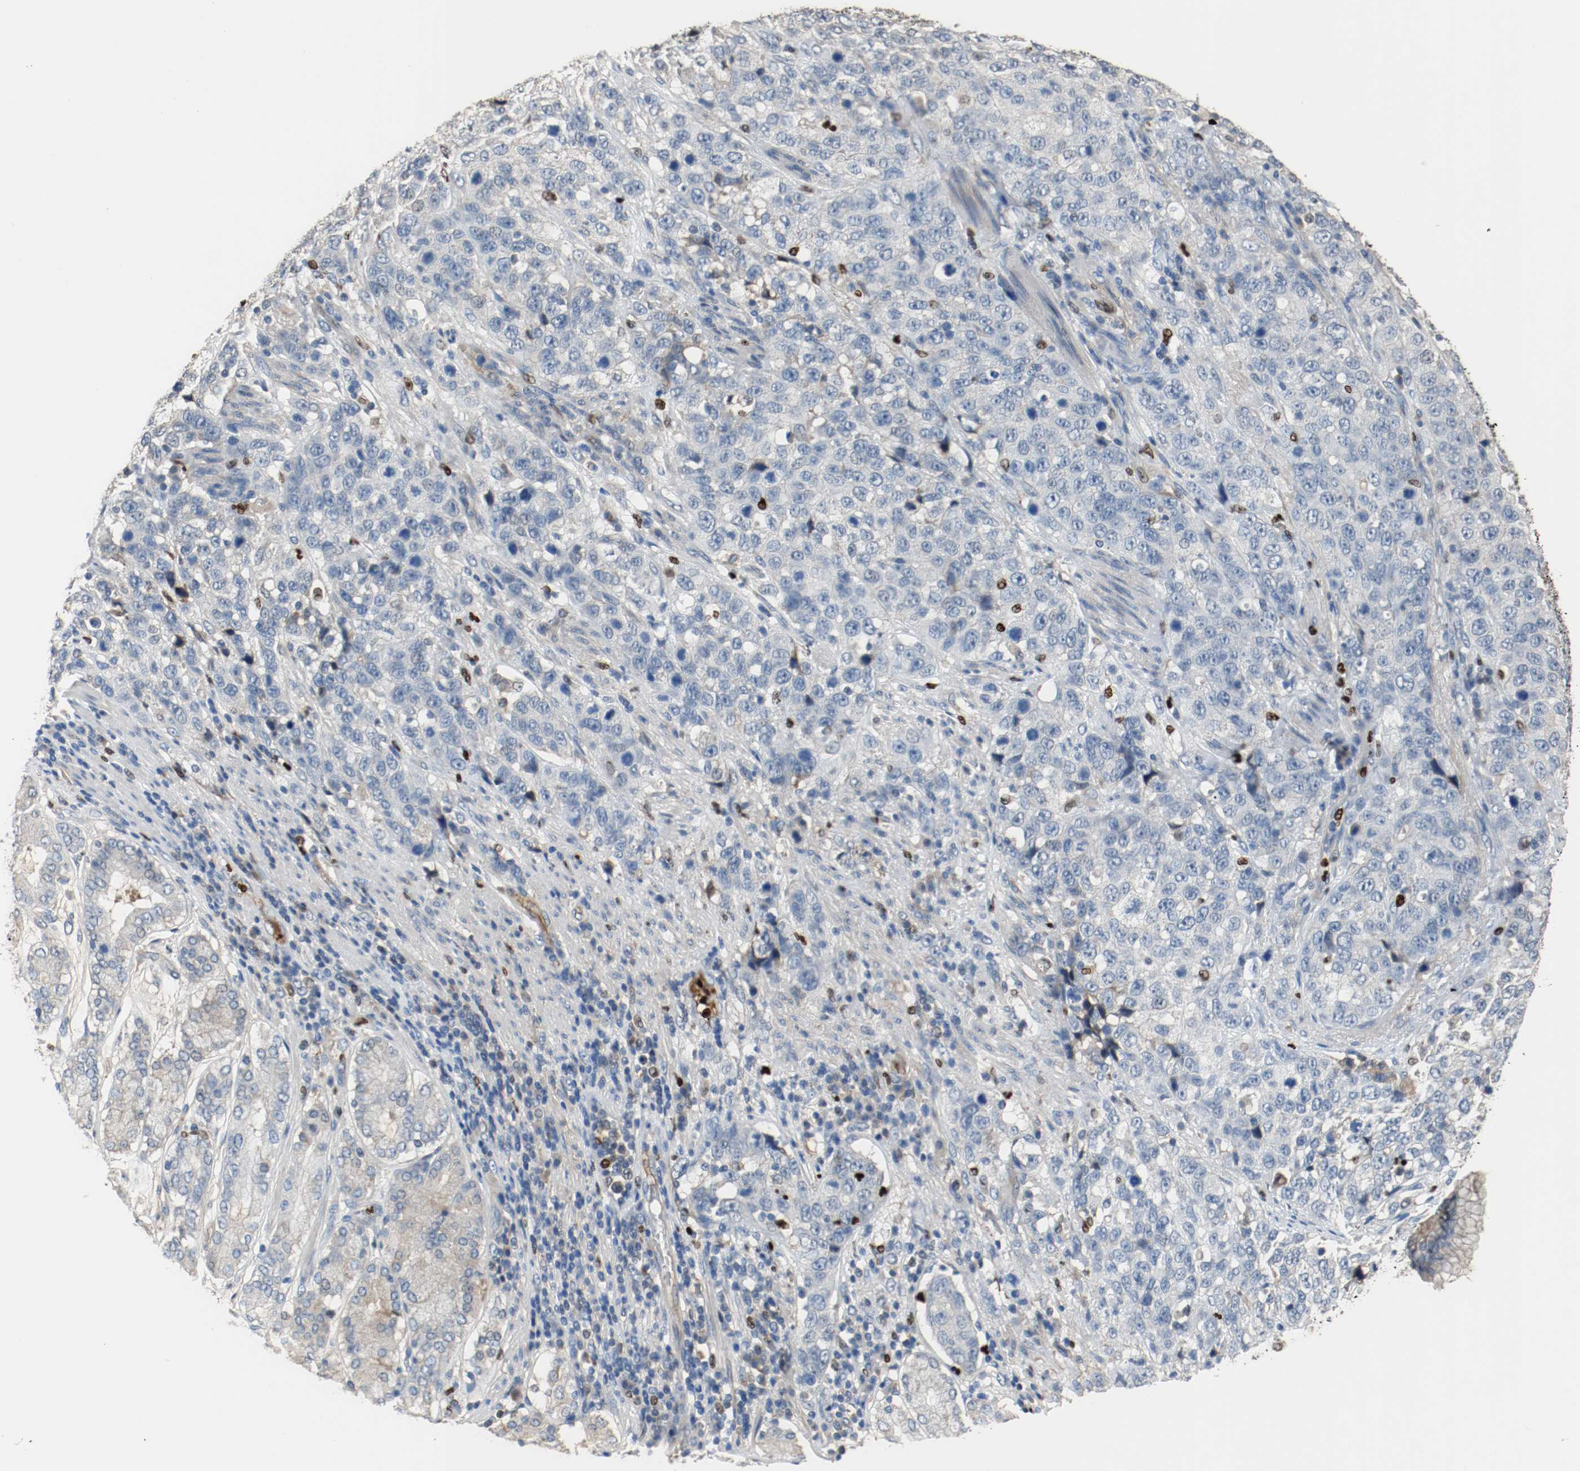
{"staining": {"intensity": "negative", "quantity": "none", "location": "none"}, "tissue": "stomach cancer", "cell_type": "Tumor cells", "image_type": "cancer", "snomed": [{"axis": "morphology", "description": "Normal tissue, NOS"}, {"axis": "morphology", "description": "Adenocarcinoma, NOS"}, {"axis": "topography", "description": "Stomach"}], "caption": "Immunohistochemistry (IHC) image of stomach cancer stained for a protein (brown), which displays no positivity in tumor cells.", "gene": "BLK", "patient": {"sex": "male", "age": 48}}